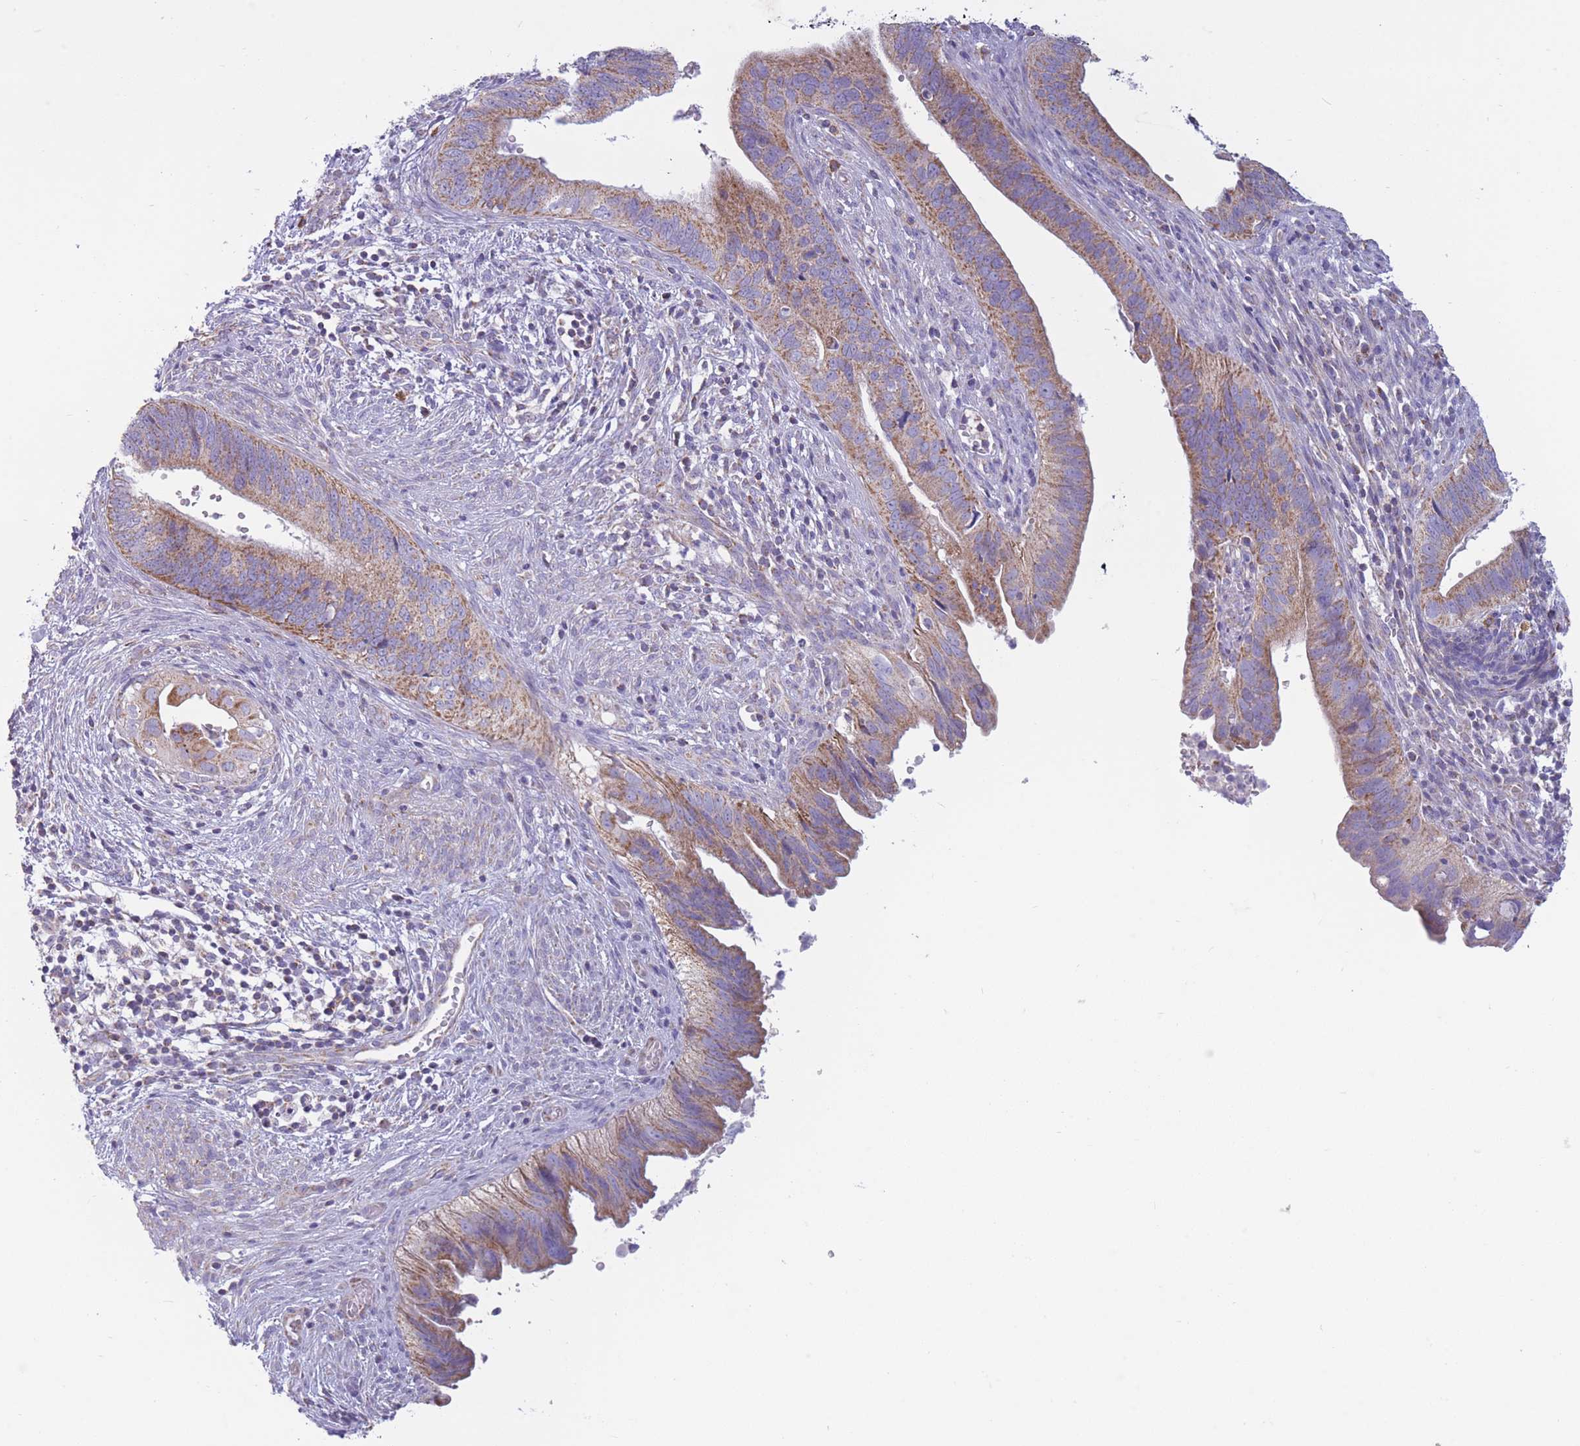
{"staining": {"intensity": "moderate", "quantity": ">75%", "location": "cytoplasmic/membranous"}, "tissue": "cervical cancer", "cell_type": "Tumor cells", "image_type": "cancer", "snomed": [{"axis": "morphology", "description": "Adenocarcinoma, NOS"}, {"axis": "topography", "description": "Cervix"}], "caption": "Protein analysis of cervical cancer (adenocarcinoma) tissue exhibits moderate cytoplasmic/membranous expression in approximately >75% of tumor cells.", "gene": "PDHA1", "patient": {"sex": "female", "age": 42}}